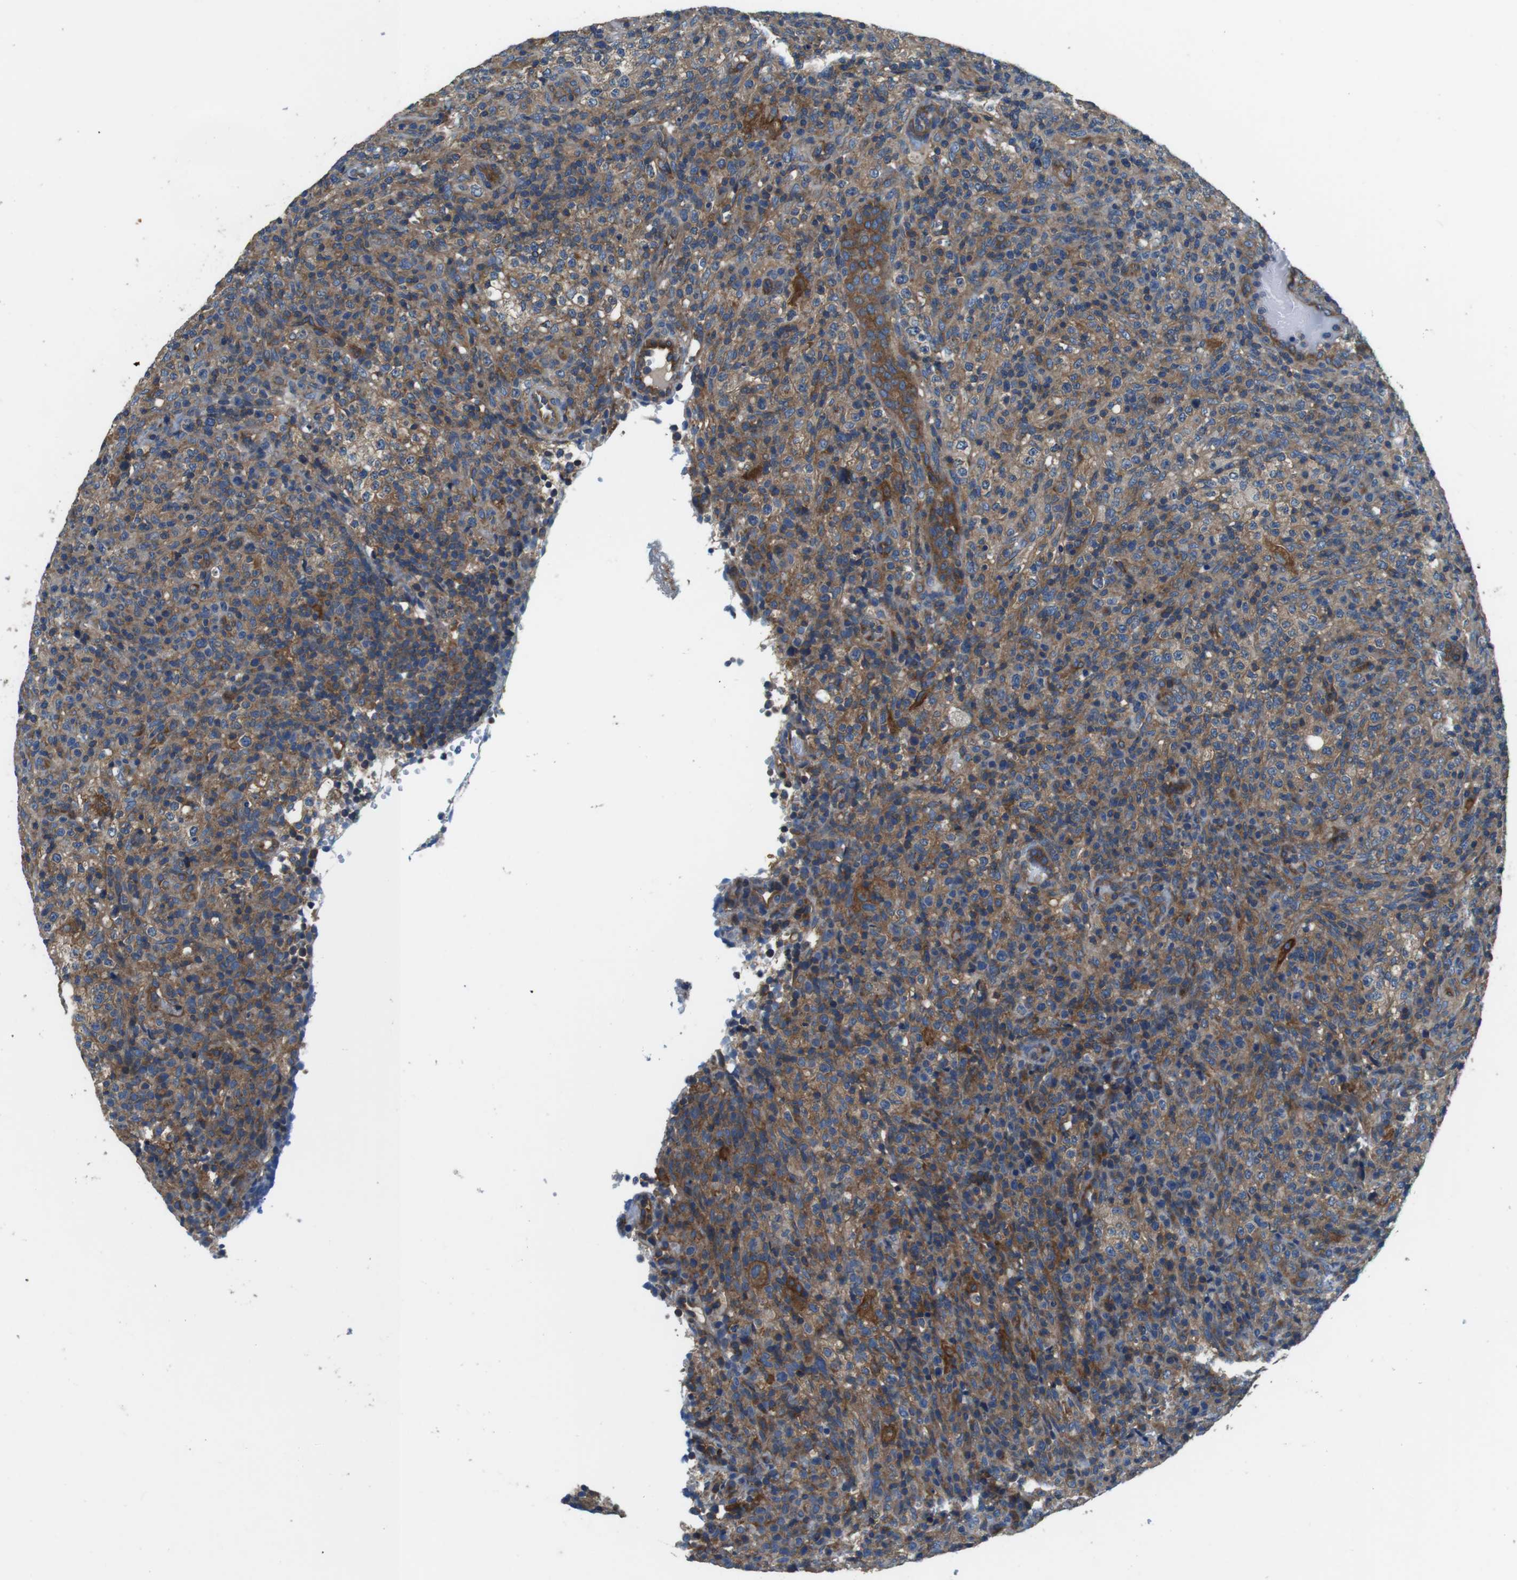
{"staining": {"intensity": "moderate", "quantity": "25%-75%", "location": "cytoplasmic/membranous"}, "tissue": "lymphoma", "cell_type": "Tumor cells", "image_type": "cancer", "snomed": [{"axis": "morphology", "description": "Malignant lymphoma, non-Hodgkin's type, High grade"}, {"axis": "topography", "description": "Lymph node"}], "caption": "Human high-grade malignant lymphoma, non-Hodgkin's type stained for a protein (brown) reveals moderate cytoplasmic/membranous positive positivity in about 25%-75% of tumor cells.", "gene": "DENND4C", "patient": {"sex": "female", "age": 76}}